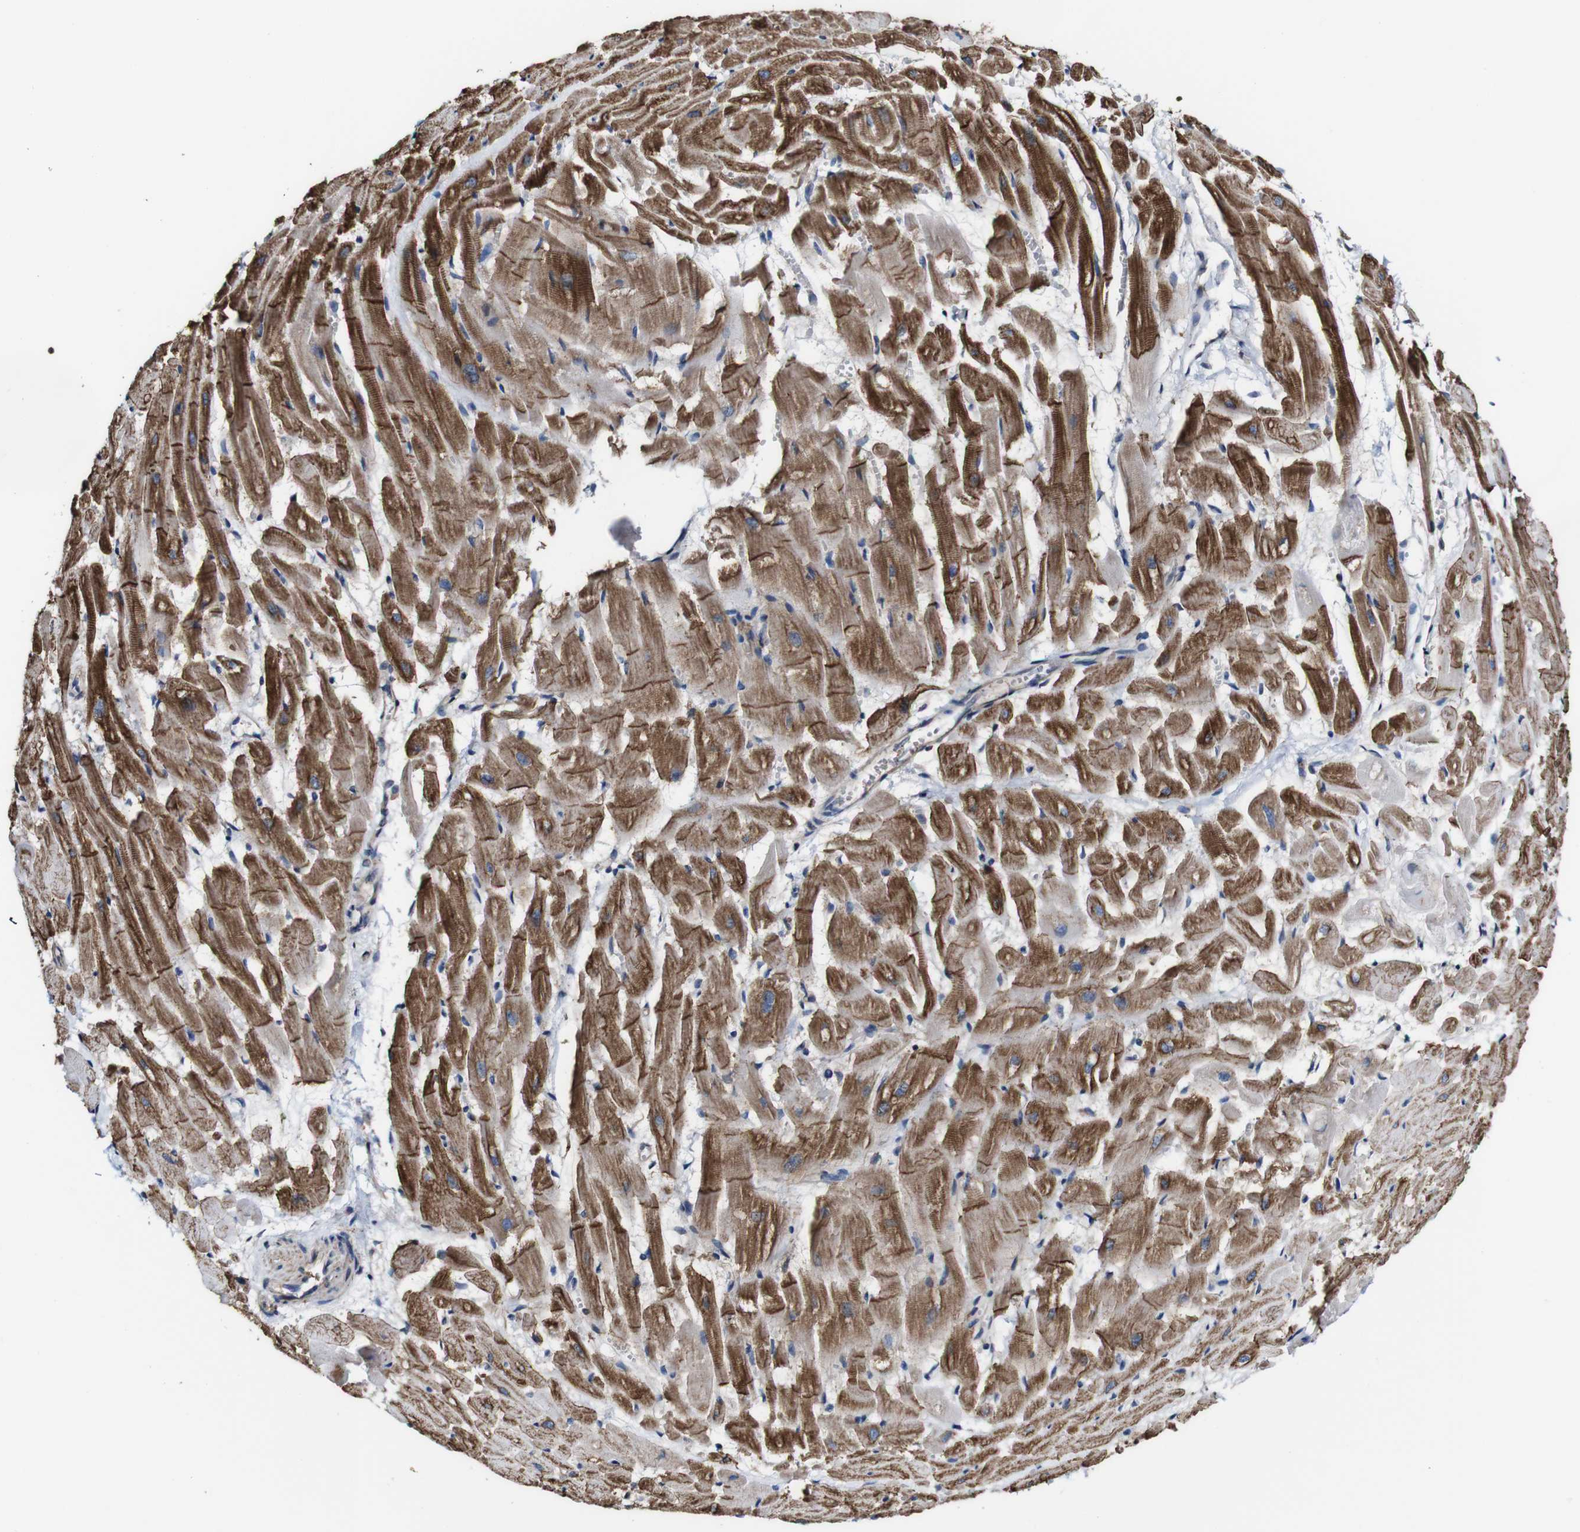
{"staining": {"intensity": "moderate", "quantity": "25%-75%", "location": "cytoplasmic/membranous"}, "tissue": "heart muscle", "cell_type": "Cardiomyocytes", "image_type": "normal", "snomed": [{"axis": "morphology", "description": "Normal tissue, NOS"}, {"axis": "topography", "description": "Heart"}], "caption": "The immunohistochemical stain highlights moderate cytoplasmic/membranous expression in cardiomyocytes of unremarkable heart muscle. (brown staining indicates protein expression, while blue staining denotes nuclei).", "gene": "PTPRR", "patient": {"sex": "female", "age": 19}}